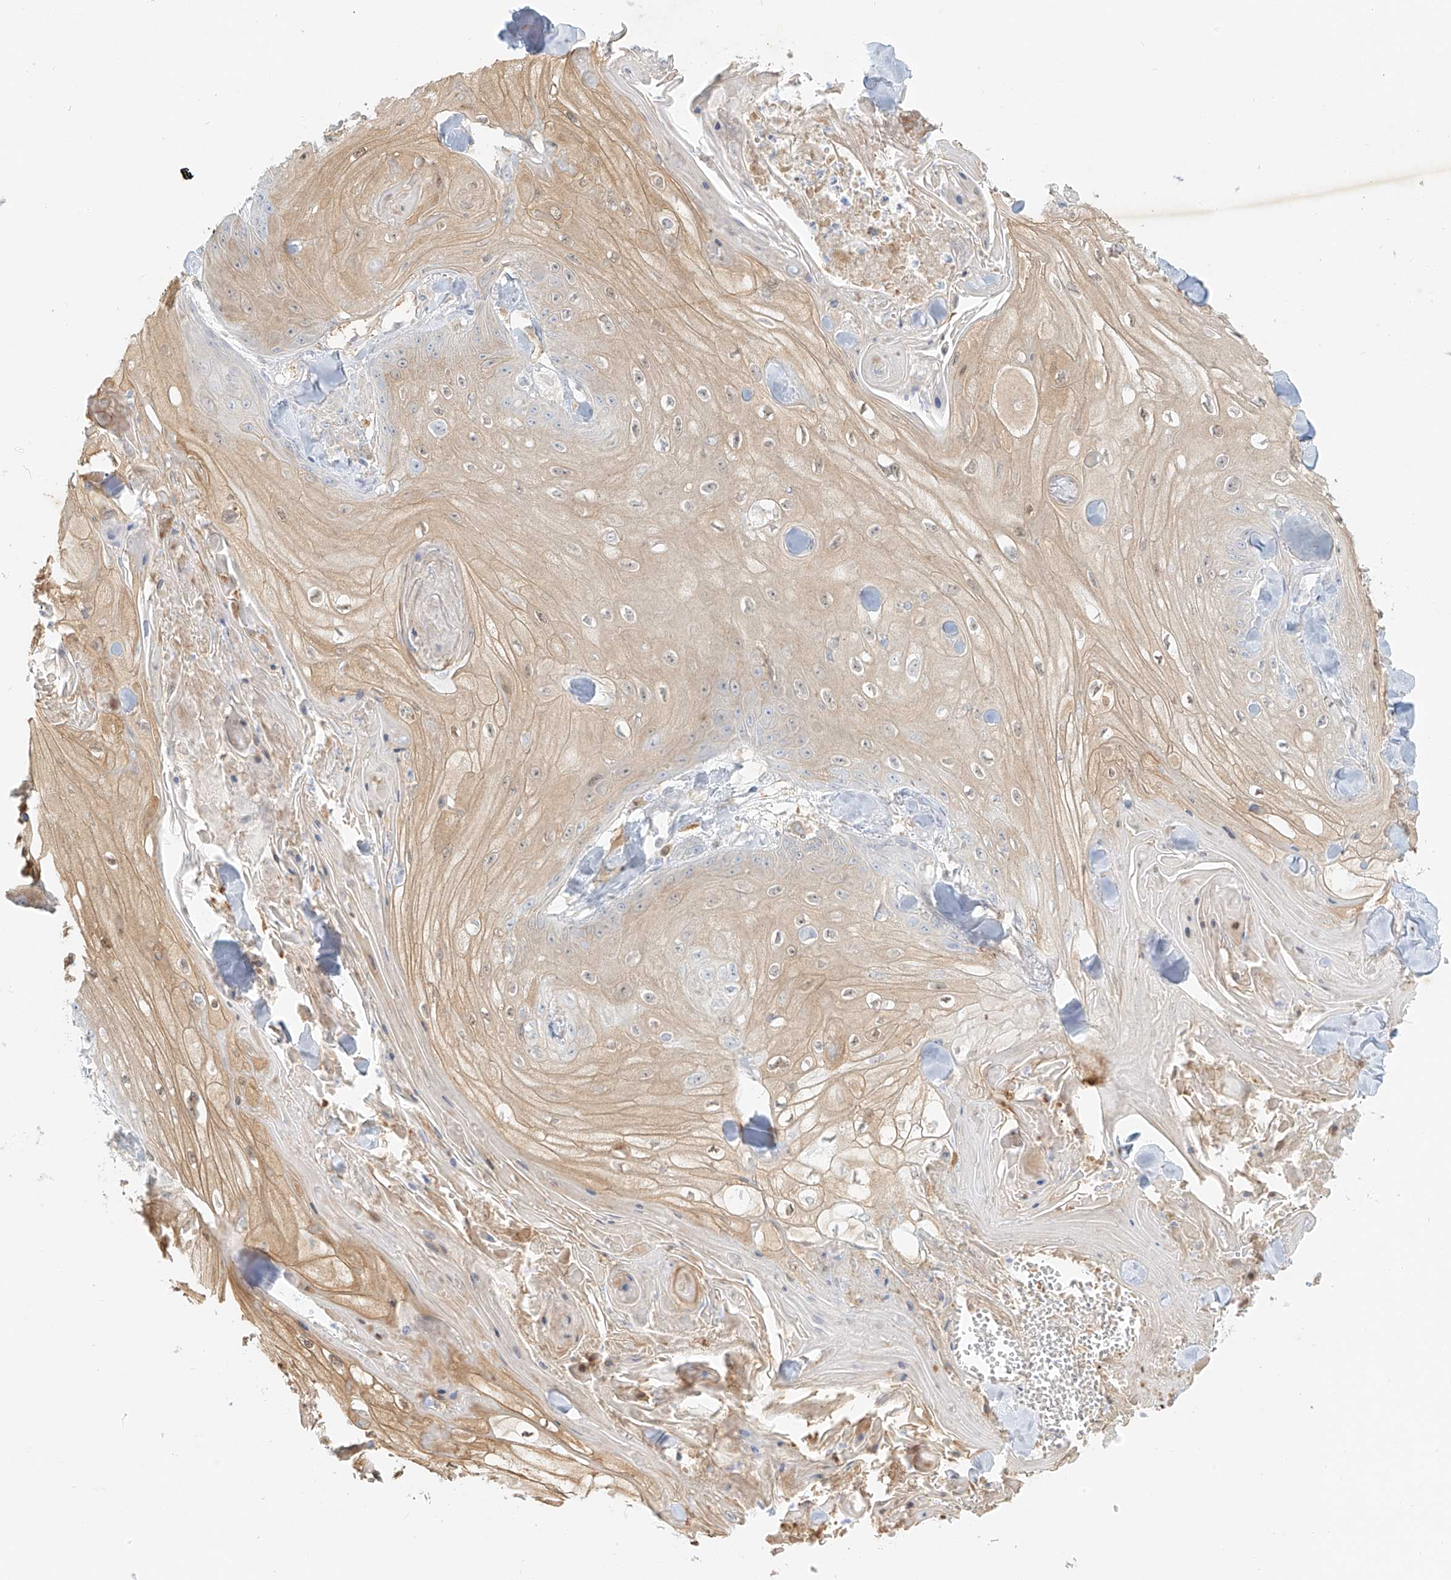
{"staining": {"intensity": "negative", "quantity": "none", "location": "none"}, "tissue": "skin cancer", "cell_type": "Tumor cells", "image_type": "cancer", "snomed": [{"axis": "morphology", "description": "Squamous cell carcinoma, NOS"}, {"axis": "topography", "description": "Skin"}], "caption": "DAB immunohistochemical staining of skin cancer exhibits no significant staining in tumor cells.", "gene": "UPK1B", "patient": {"sex": "male", "age": 74}}